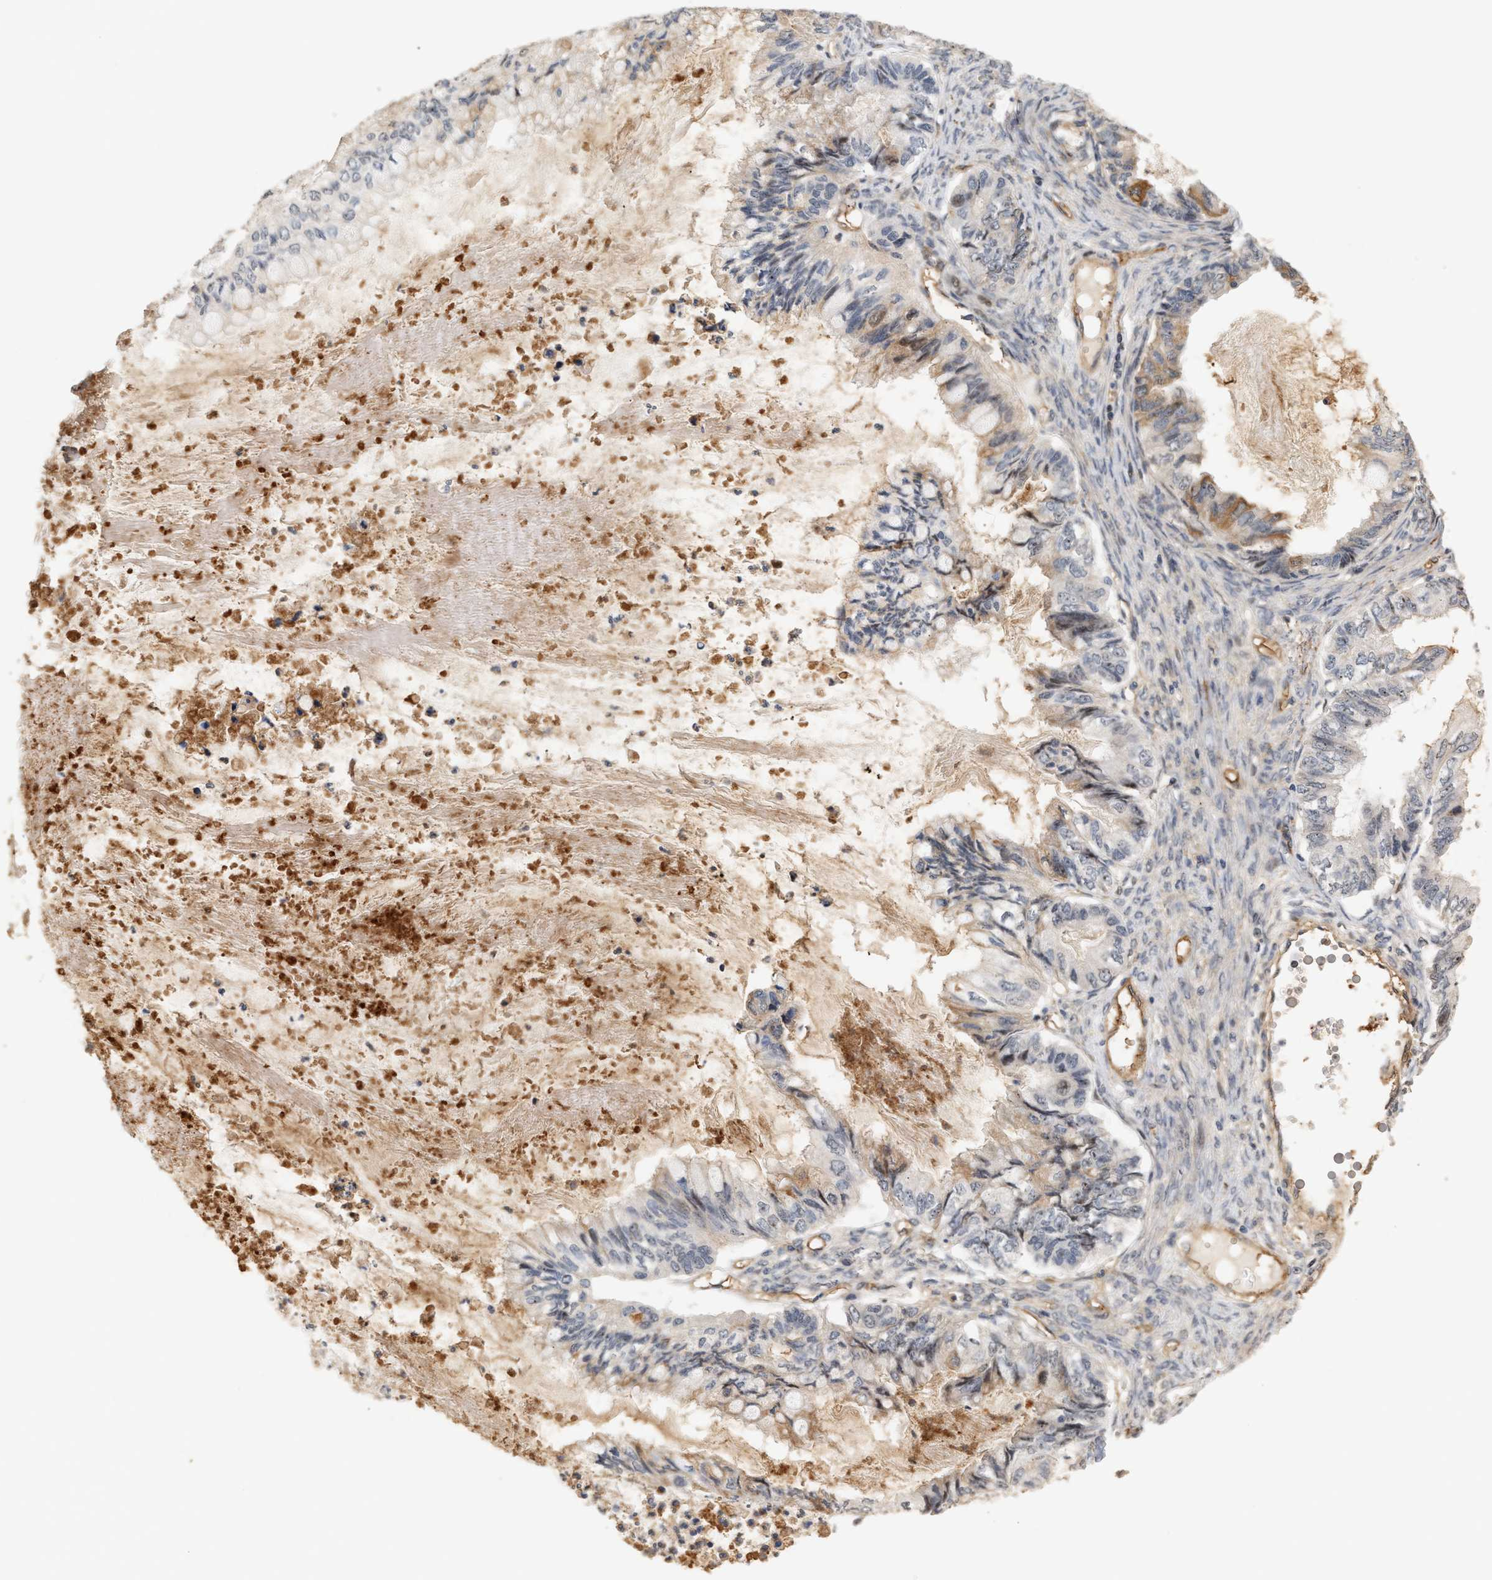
{"staining": {"intensity": "weak", "quantity": "<25%", "location": "cytoplasmic/membranous"}, "tissue": "ovarian cancer", "cell_type": "Tumor cells", "image_type": "cancer", "snomed": [{"axis": "morphology", "description": "Cystadenocarcinoma, mucinous, NOS"}, {"axis": "topography", "description": "Ovary"}], "caption": "Tumor cells are negative for brown protein staining in ovarian cancer.", "gene": "PLXND1", "patient": {"sex": "female", "age": 80}}